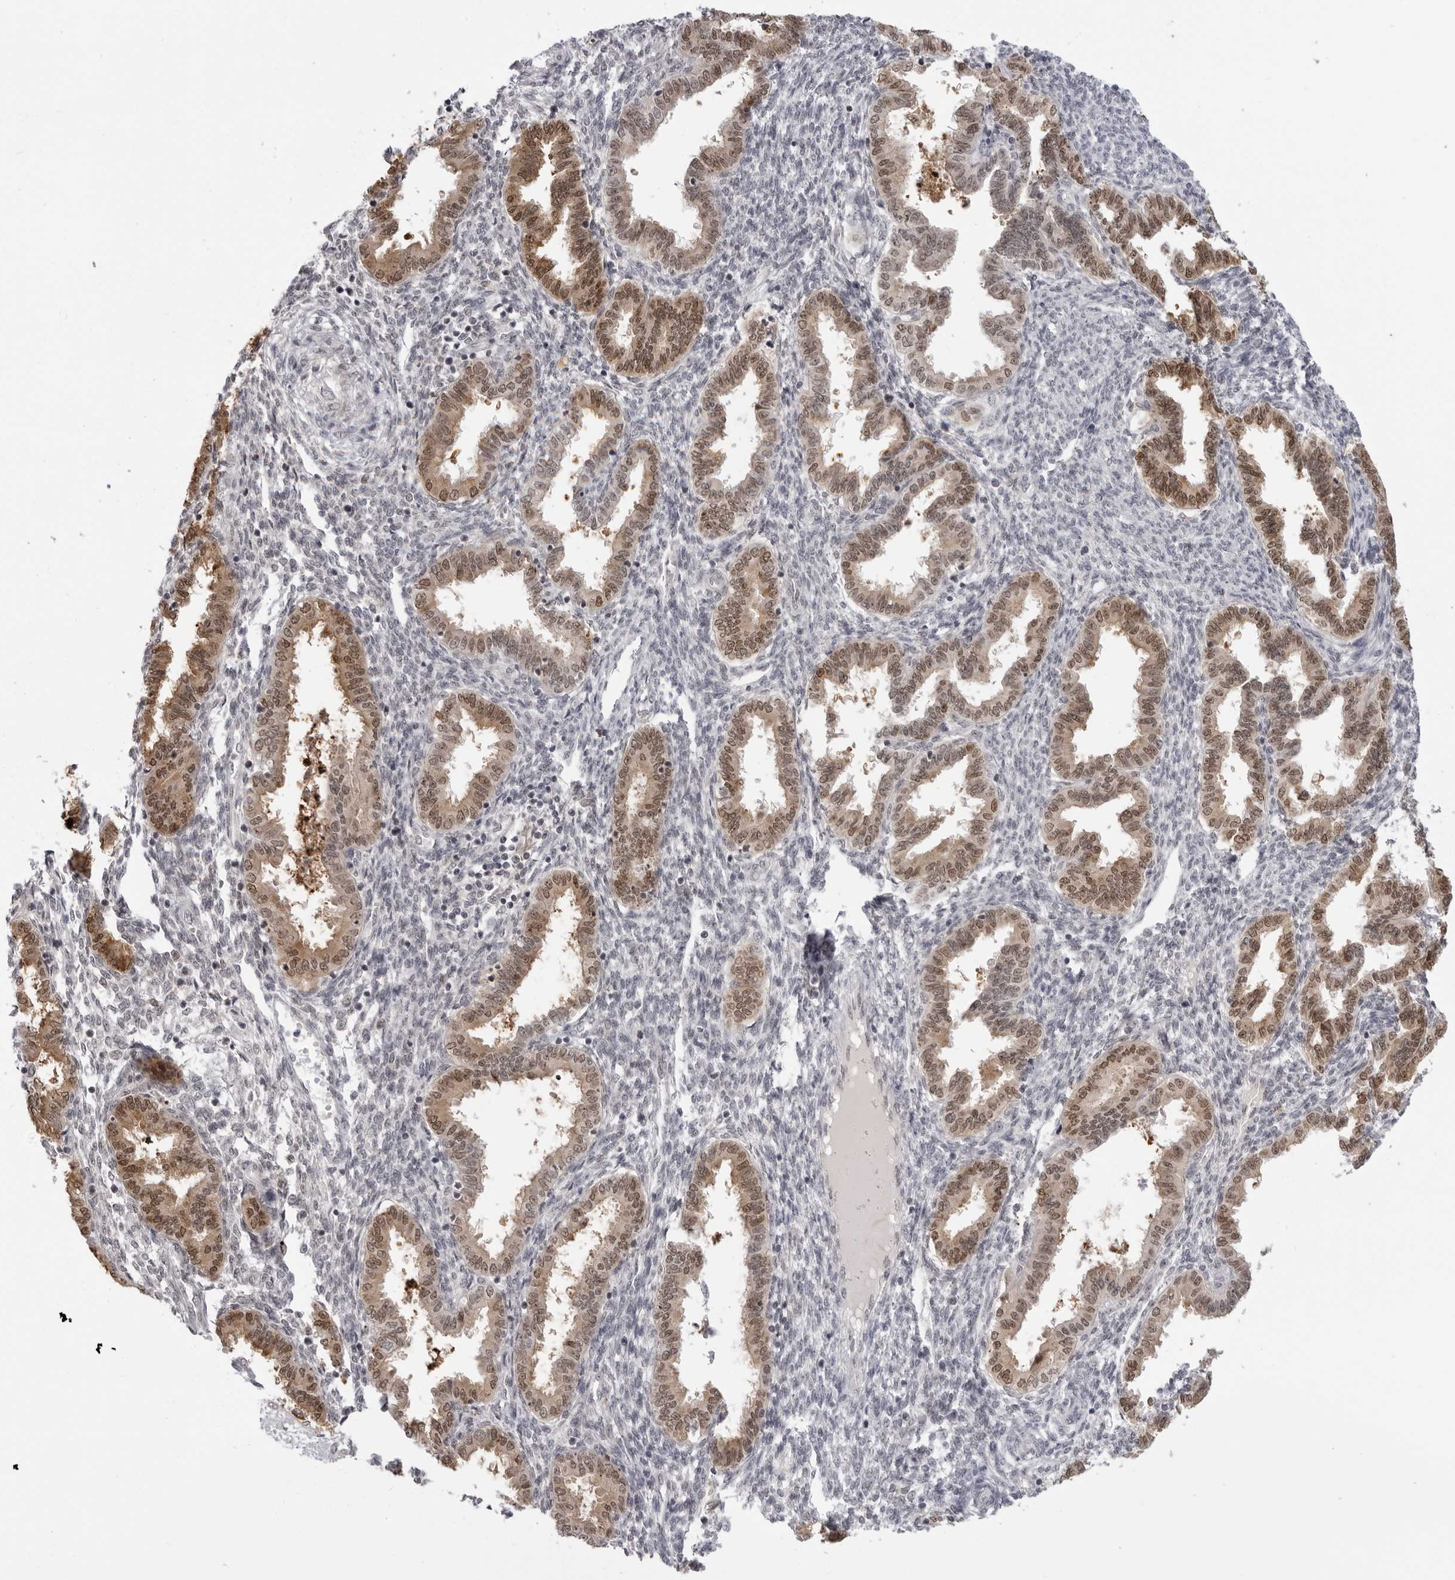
{"staining": {"intensity": "negative", "quantity": "none", "location": "none"}, "tissue": "endometrium", "cell_type": "Cells in endometrial stroma", "image_type": "normal", "snomed": [{"axis": "morphology", "description": "Normal tissue, NOS"}, {"axis": "topography", "description": "Endometrium"}], "caption": "This is a histopathology image of immunohistochemistry (IHC) staining of benign endometrium, which shows no staining in cells in endometrial stroma.", "gene": "SRGAP2", "patient": {"sex": "female", "age": 33}}